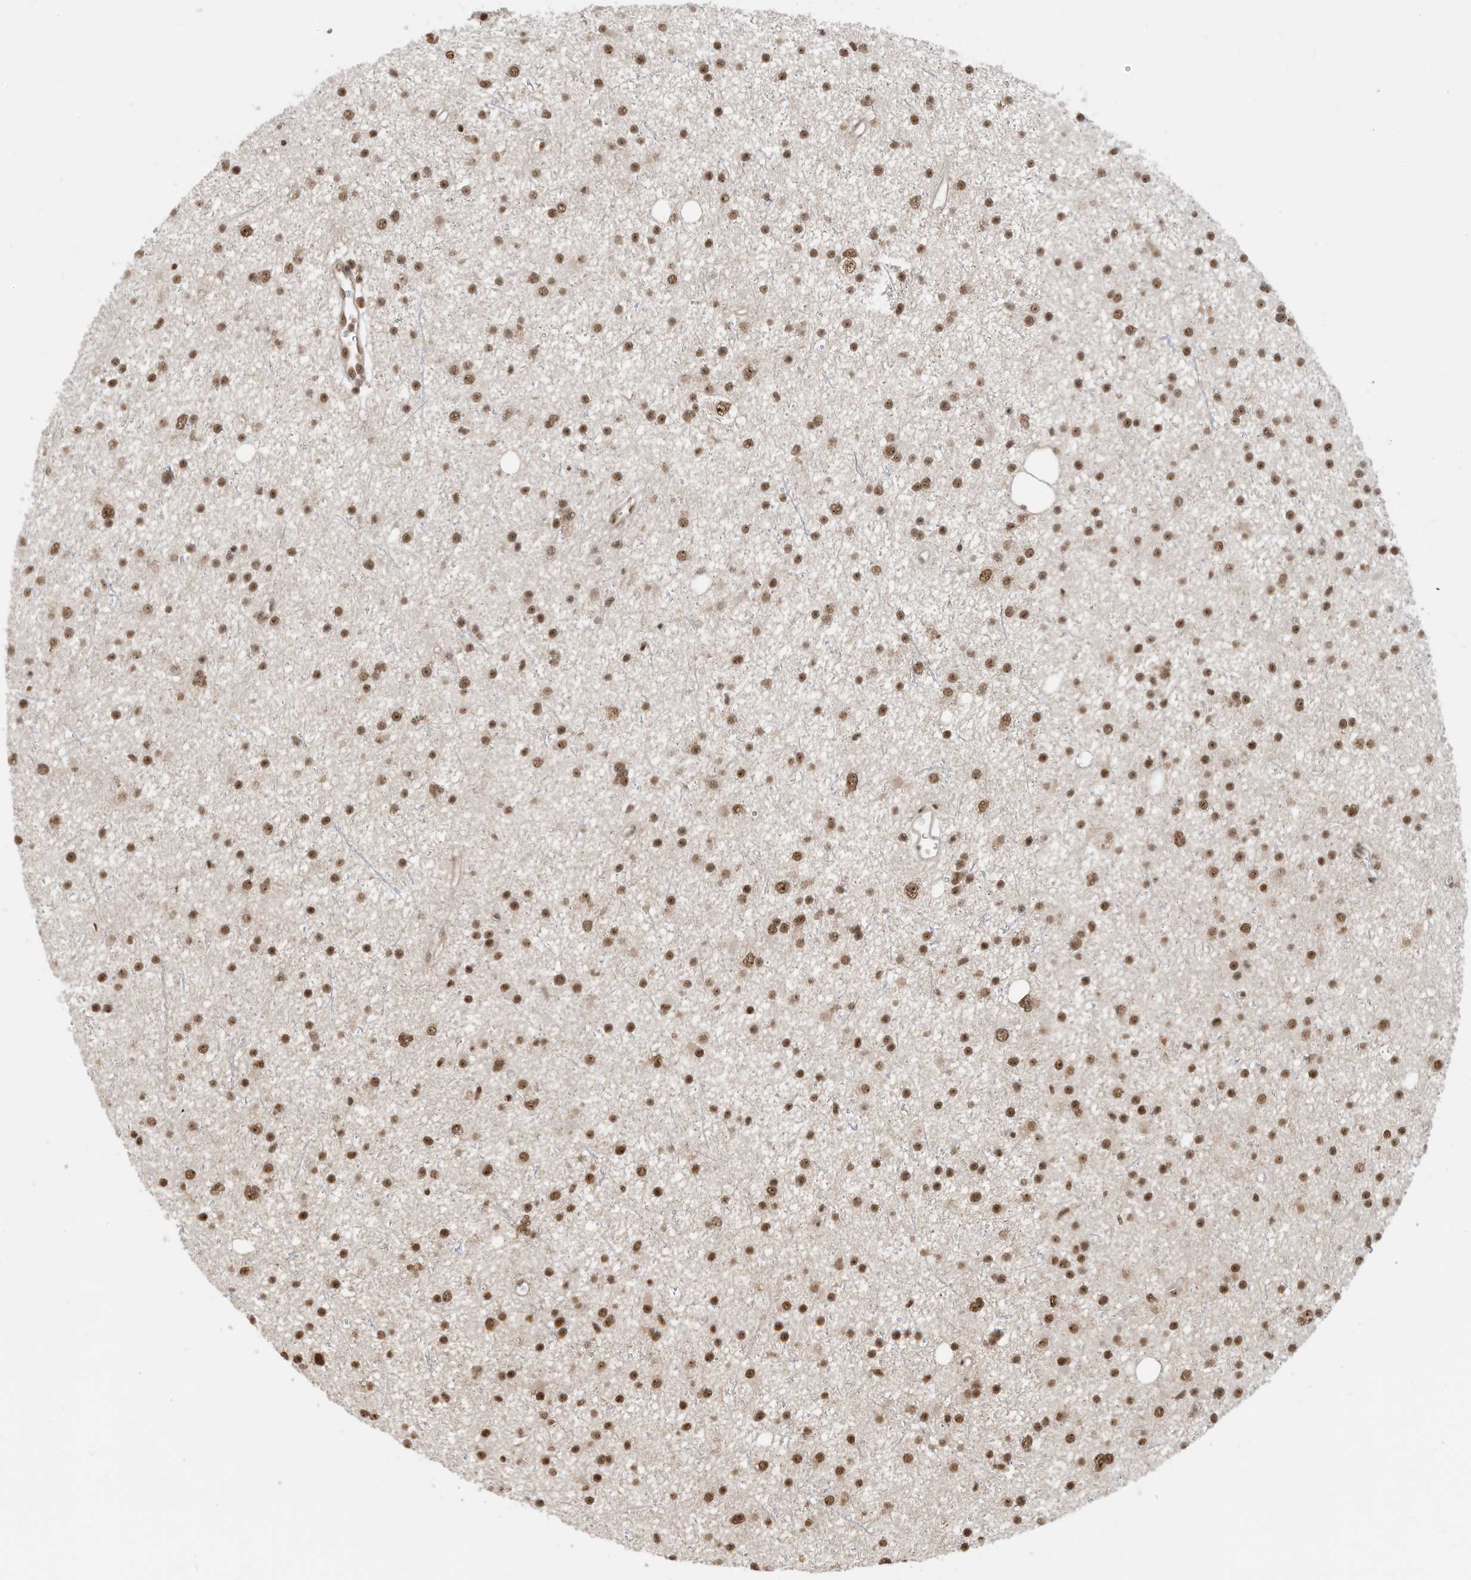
{"staining": {"intensity": "moderate", "quantity": ">75%", "location": "nuclear"}, "tissue": "glioma", "cell_type": "Tumor cells", "image_type": "cancer", "snomed": [{"axis": "morphology", "description": "Glioma, malignant, Low grade"}, {"axis": "topography", "description": "Cerebral cortex"}], "caption": "Glioma stained with a brown dye shows moderate nuclear positive positivity in approximately >75% of tumor cells.", "gene": "ZNF195", "patient": {"sex": "female", "age": 39}}